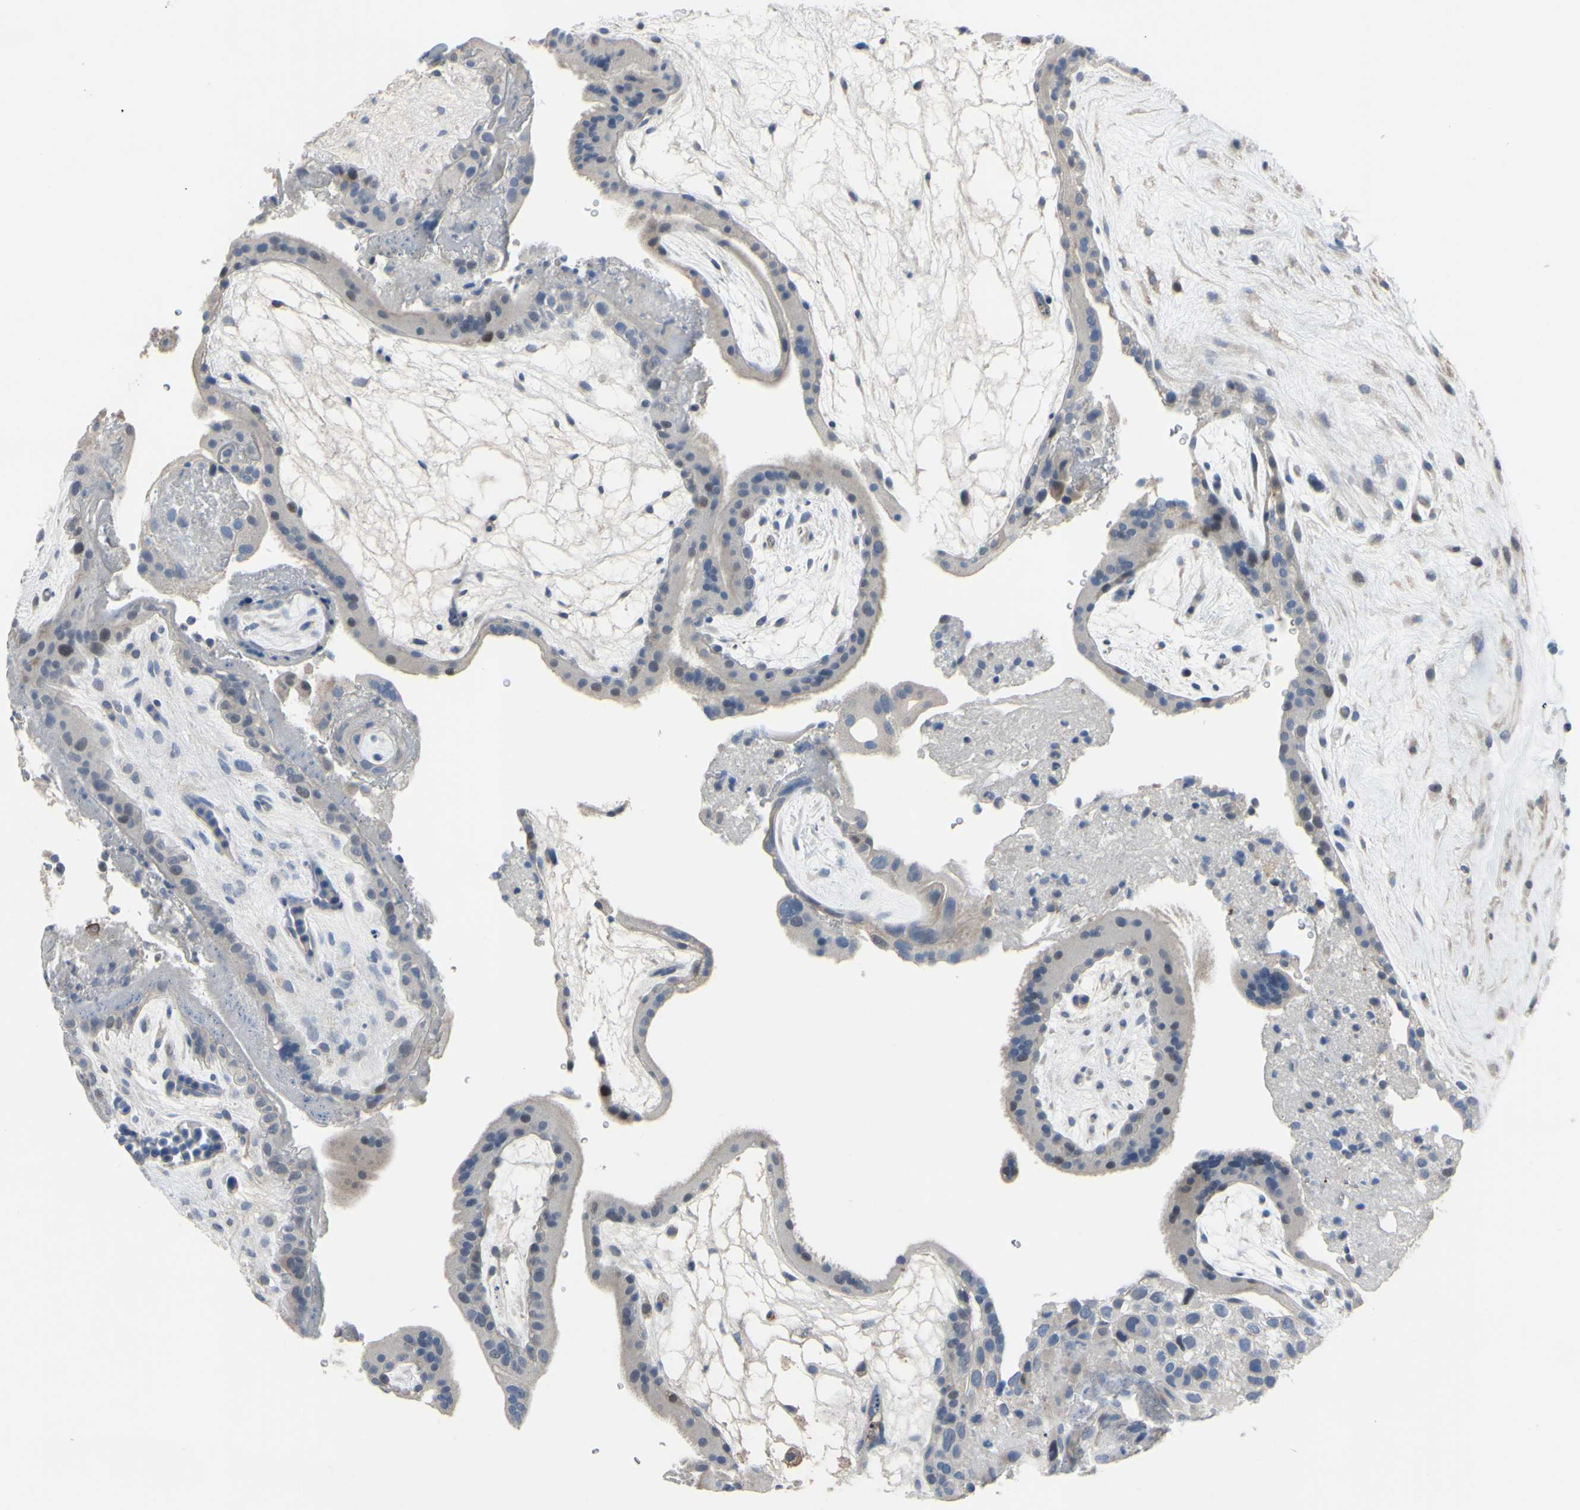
{"staining": {"intensity": "negative", "quantity": "none", "location": "none"}, "tissue": "placenta", "cell_type": "Decidual cells", "image_type": "normal", "snomed": [{"axis": "morphology", "description": "Normal tissue, NOS"}, {"axis": "topography", "description": "Placenta"}], "caption": "There is no significant staining in decidual cells of placenta. (DAB (3,3'-diaminobenzidine) IHC, high magnification).", "gene": "LHX9", "patient": {"sex": "female", "age": 19}}